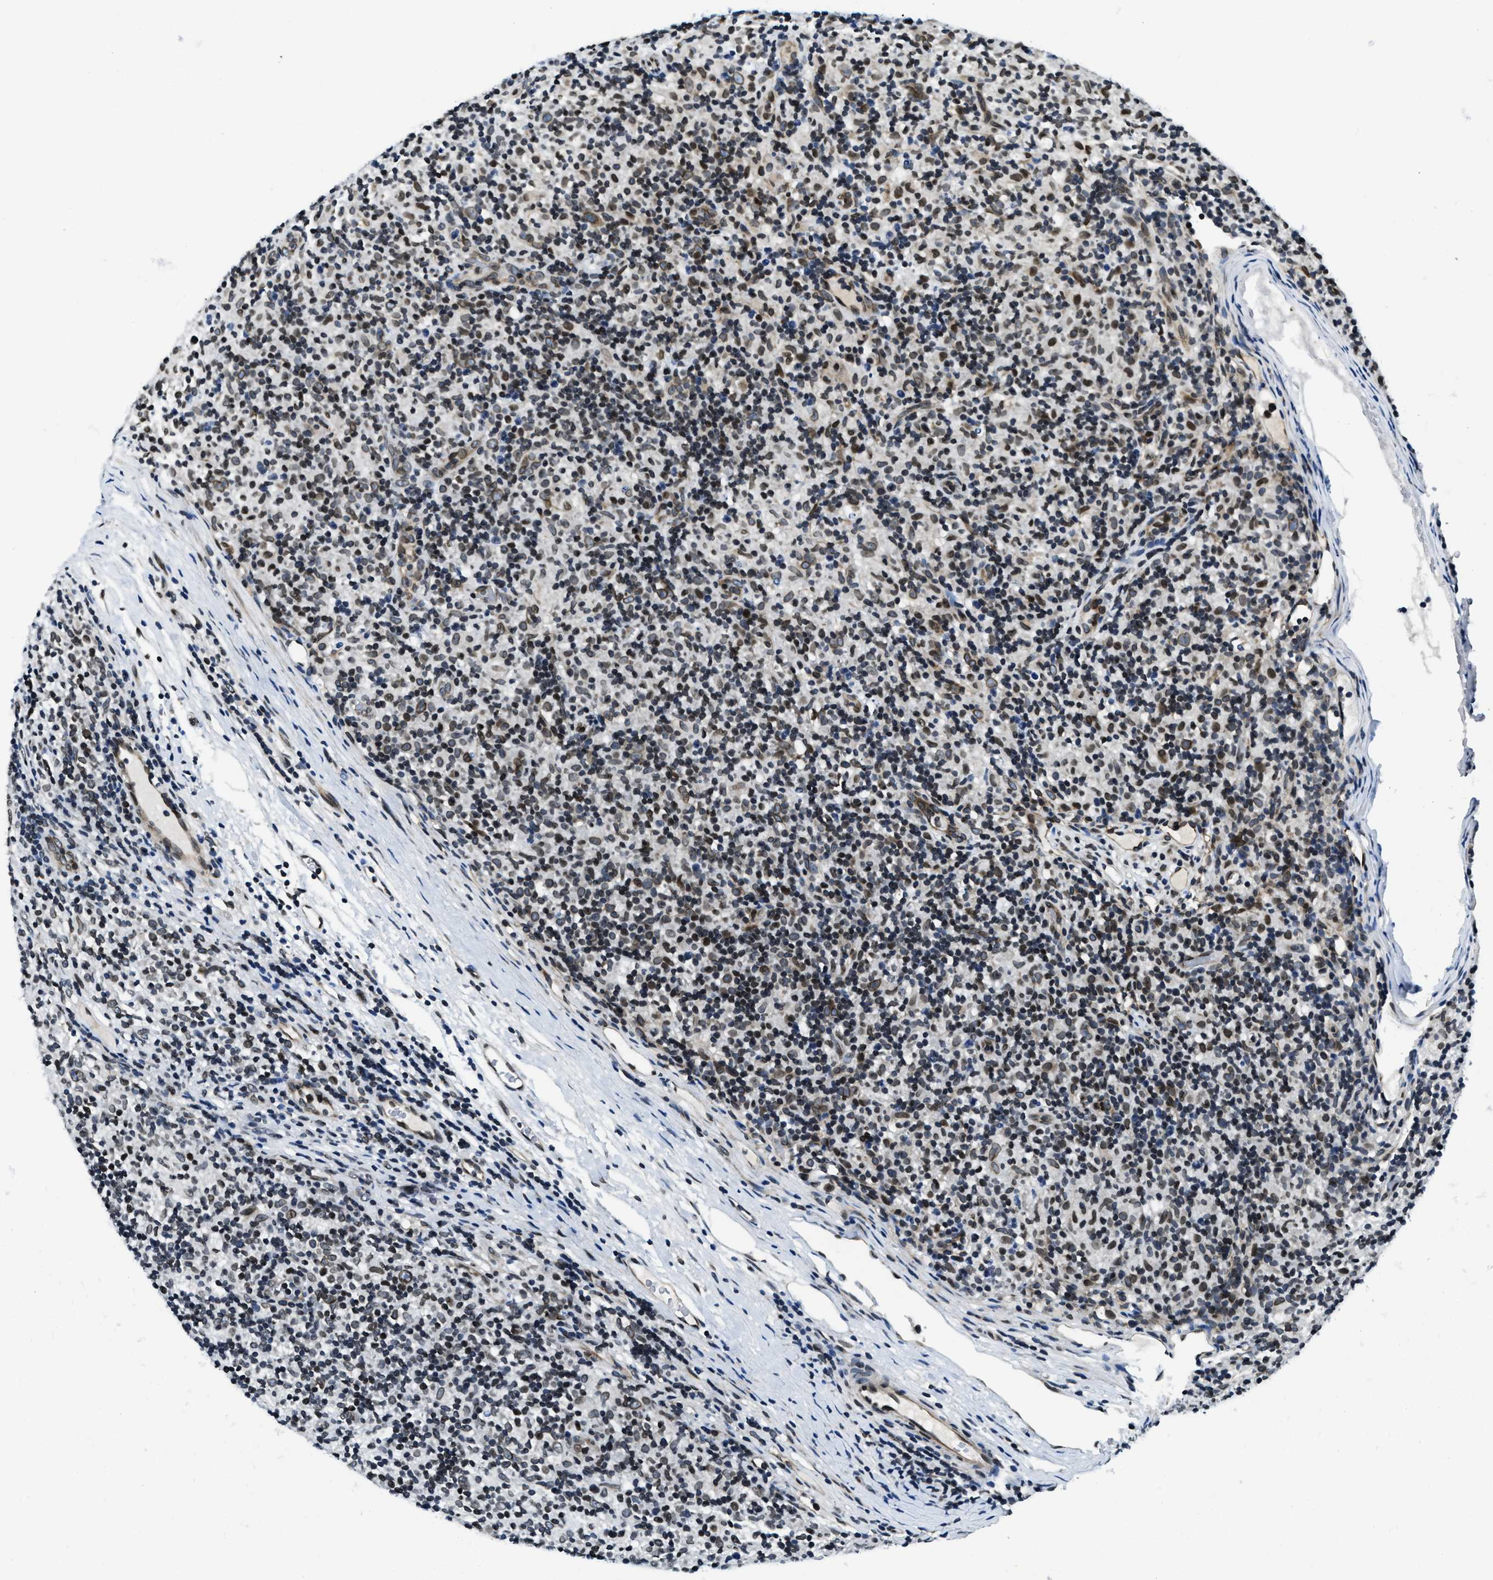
{"staining": {"intensity": "weak", "quantity": ">75%", "location": "cytoplasmic/membranous,nuclear"}, "tissue": "lymphoma", "cell_type": "Tumor cells", "image_type": "cancer", "snomed": [{"axis": "morphology", "description": "Hodgkin's disease, NOS"}, {"axis": "topography", "description": "Lymph node"}], "caption": "Immunohistochemical staining of lymphoma shows low levels of weak cytoplasmic/membranous and nuclear expression in about >75% of tumor cells.", "gene": "ZC3HC1", "patient": {"sex": "male", "age": 70}}